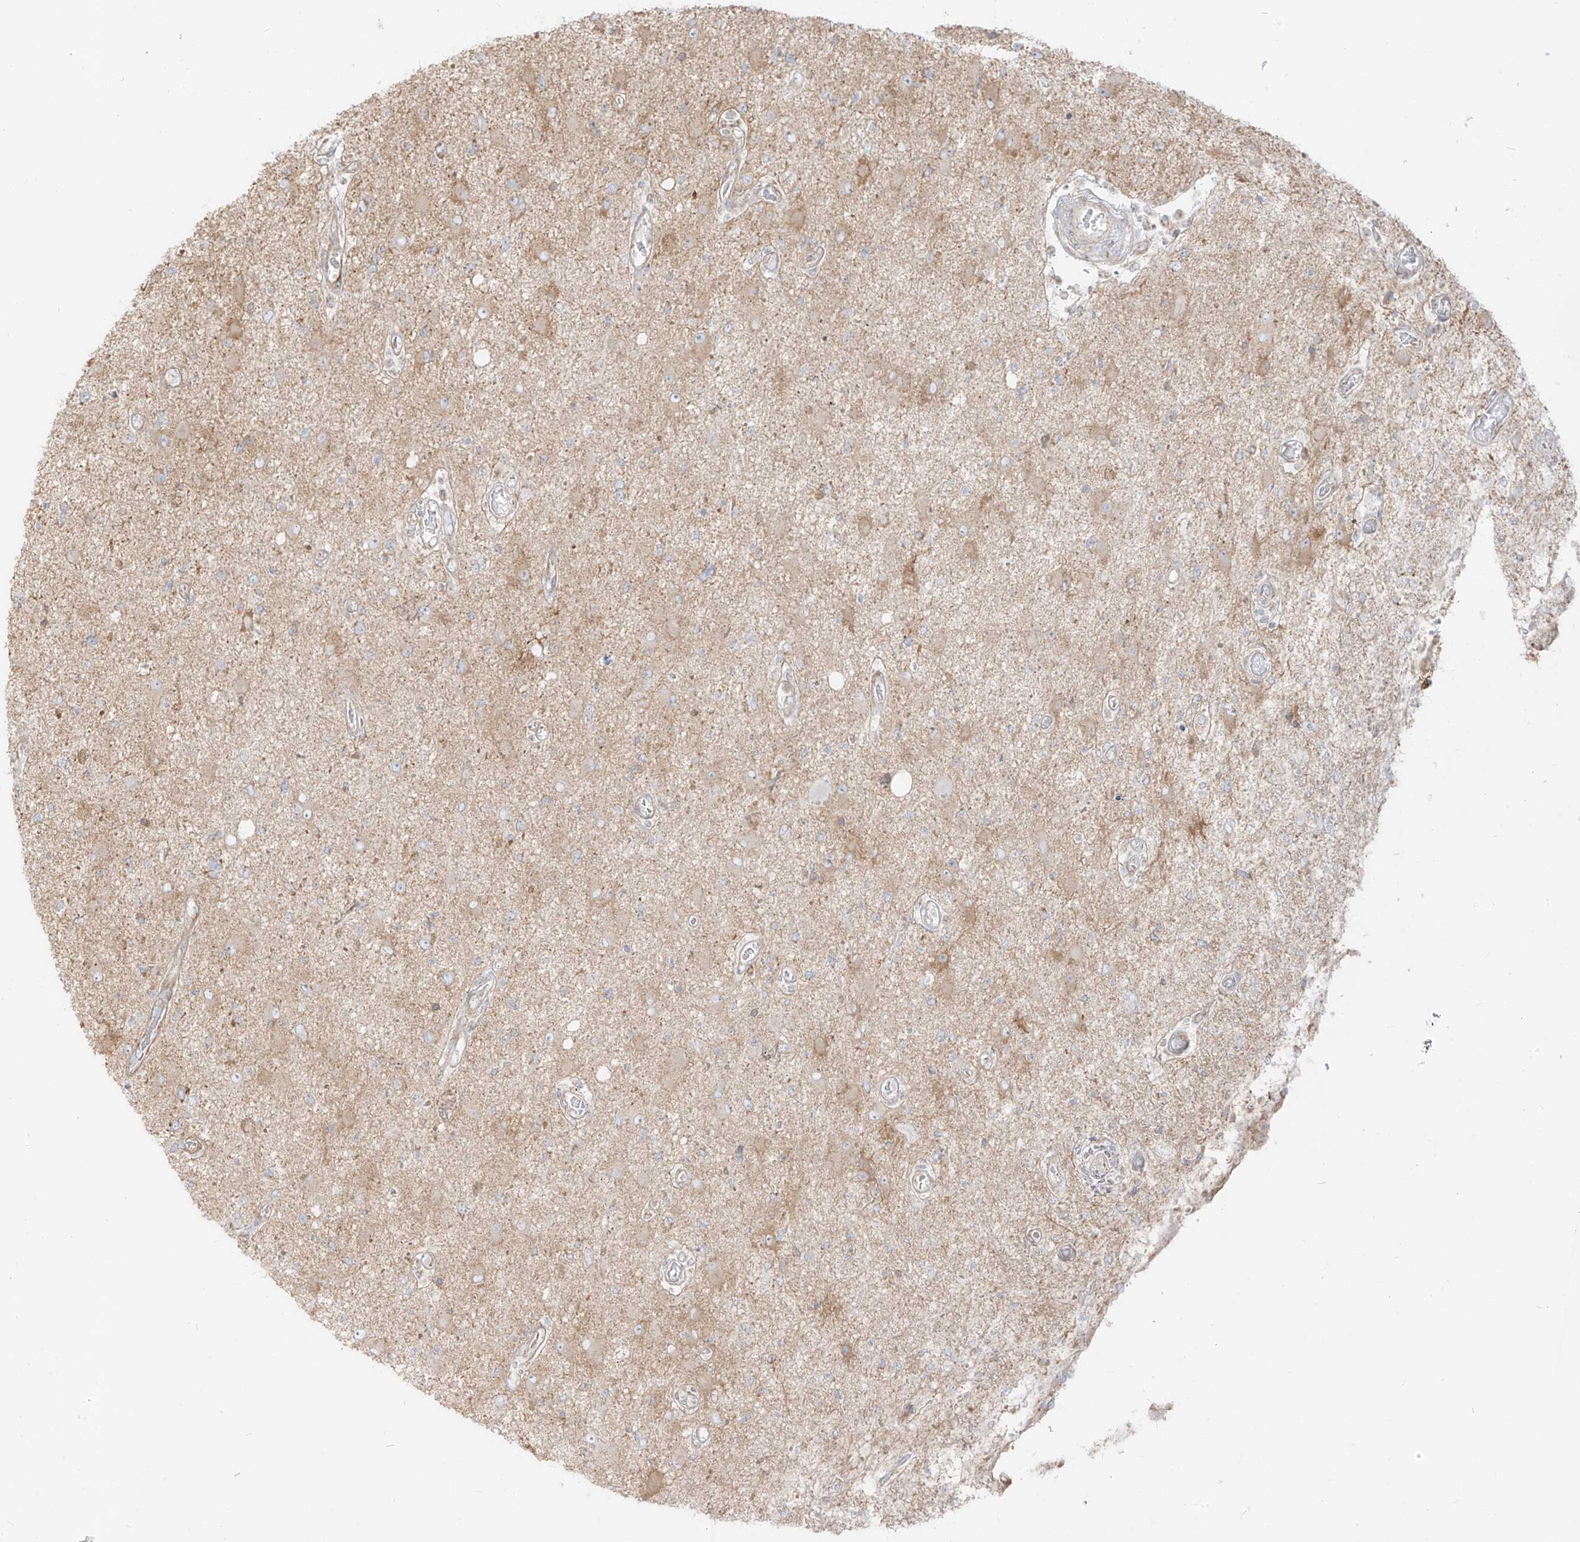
{"staining": {"intensity": "negative", "quantity": "none", "location": "none"}, "tissue": "glioma", "cell_type": "Tumor cells", "image_type": "cancer", "snomed": [{"axis": "morphology", "description": "Glioma, malignant, High grade"}, {"axis": "topography", "description": "Brain"}], "caption": "A photomicrograph of human malignant high-grade glioma is negative for staining in tumor cells.", "gene": "ZIM3", "patient": {"sex": "male", "age": 33}}